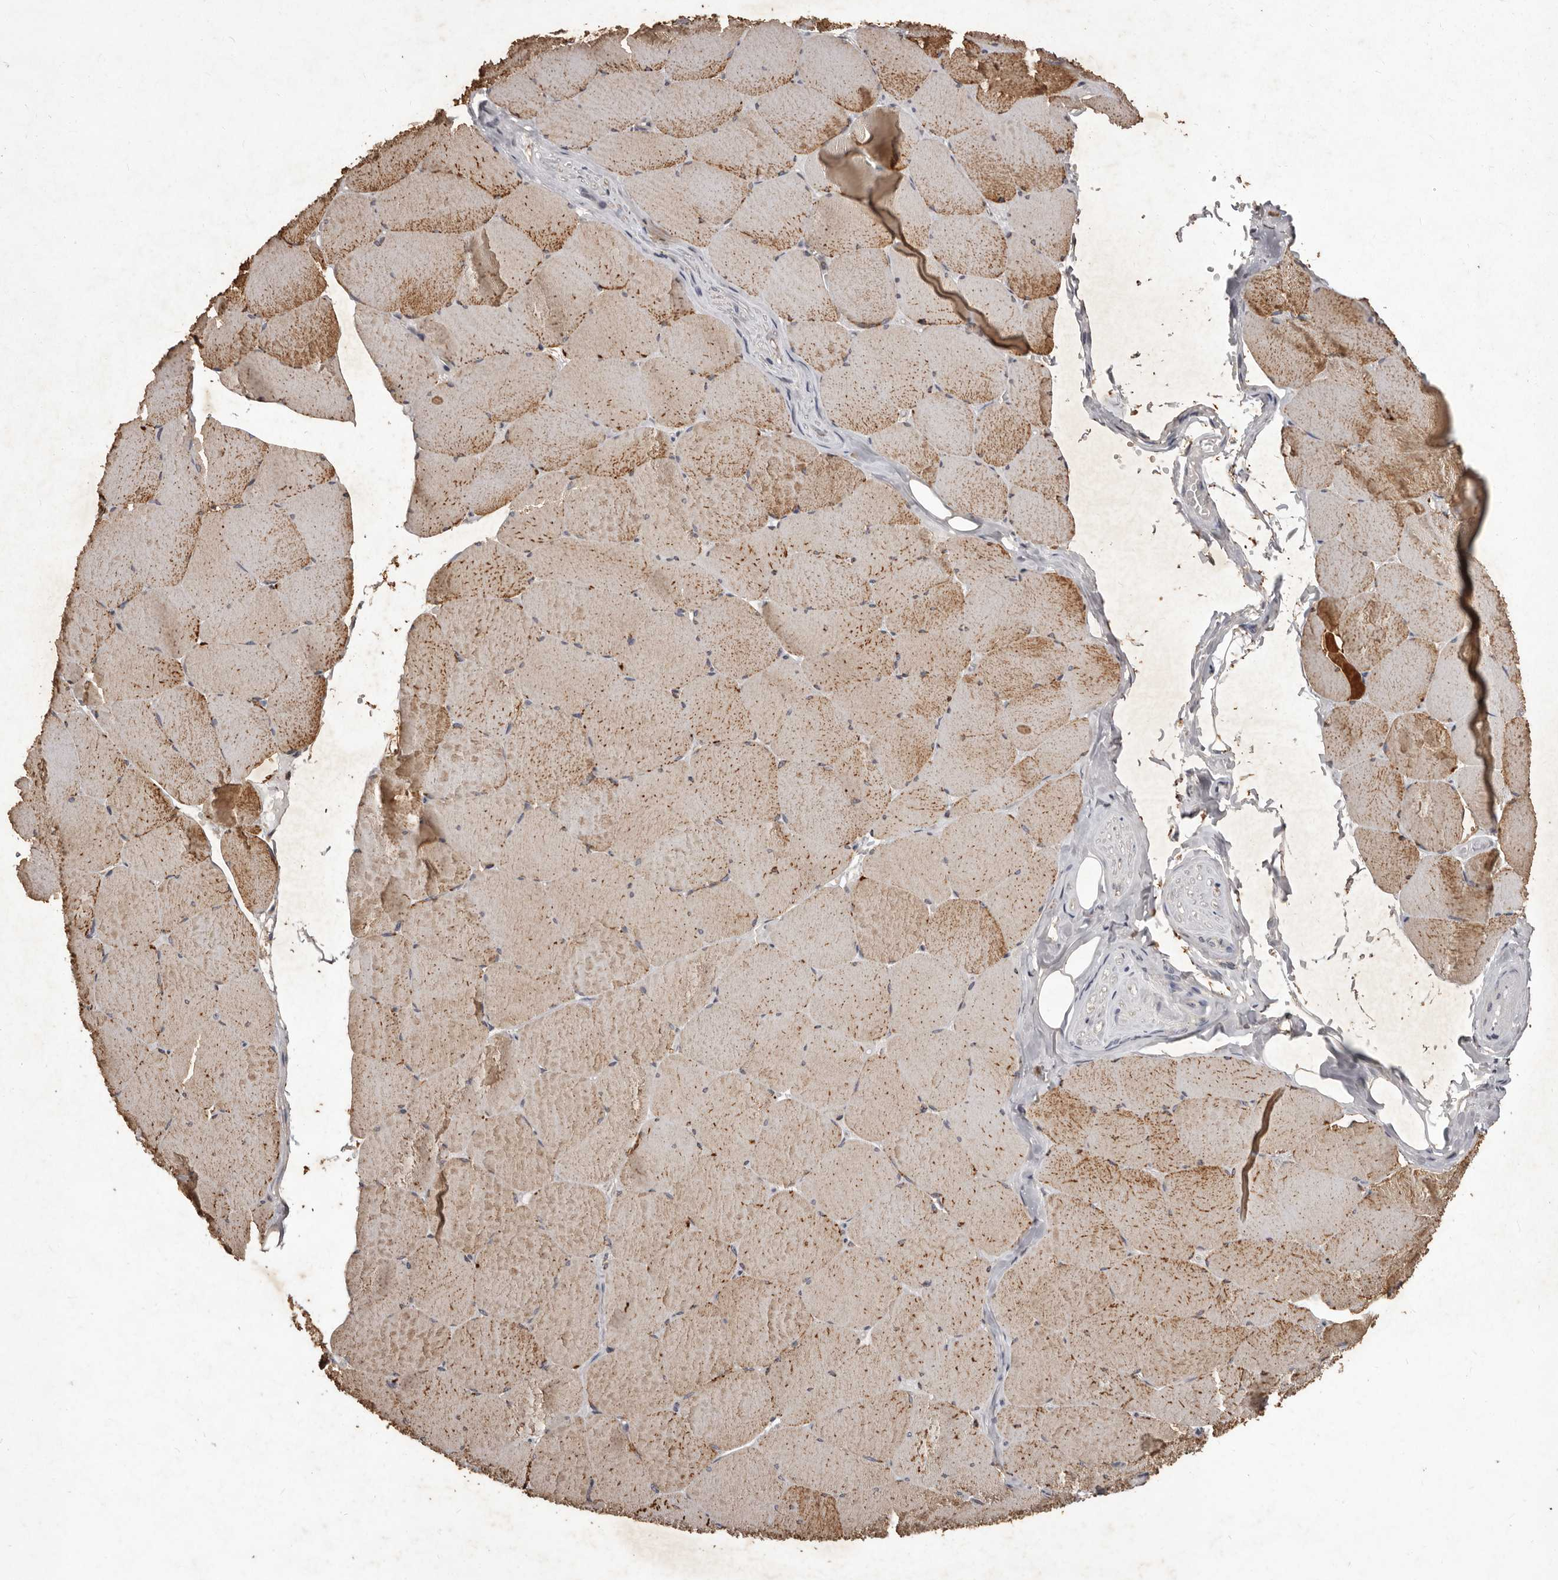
{"staining": {"intensity": "moderate", "quantity": ">75%", "location": "cytoplasmic/membranous"}, "tissue": "skeletal muscle", "cell_type": "Myocytes", "image_type": "normal", "snomed": [{"axis": "morphology", "description": "Normal tissue, NOS"}, {"axis": "topography", "description": "Skeletal muscle"}, {"axis": "topography", "description": "Head-Neck"}], "caption": "Protein staining of normal skeletal muscle reveals moderate cytoplasmic/membranous expression in approximately >75% of myocytes.", "gene": "CXCL14", "patient": {"sex": "male", "age": 66}}